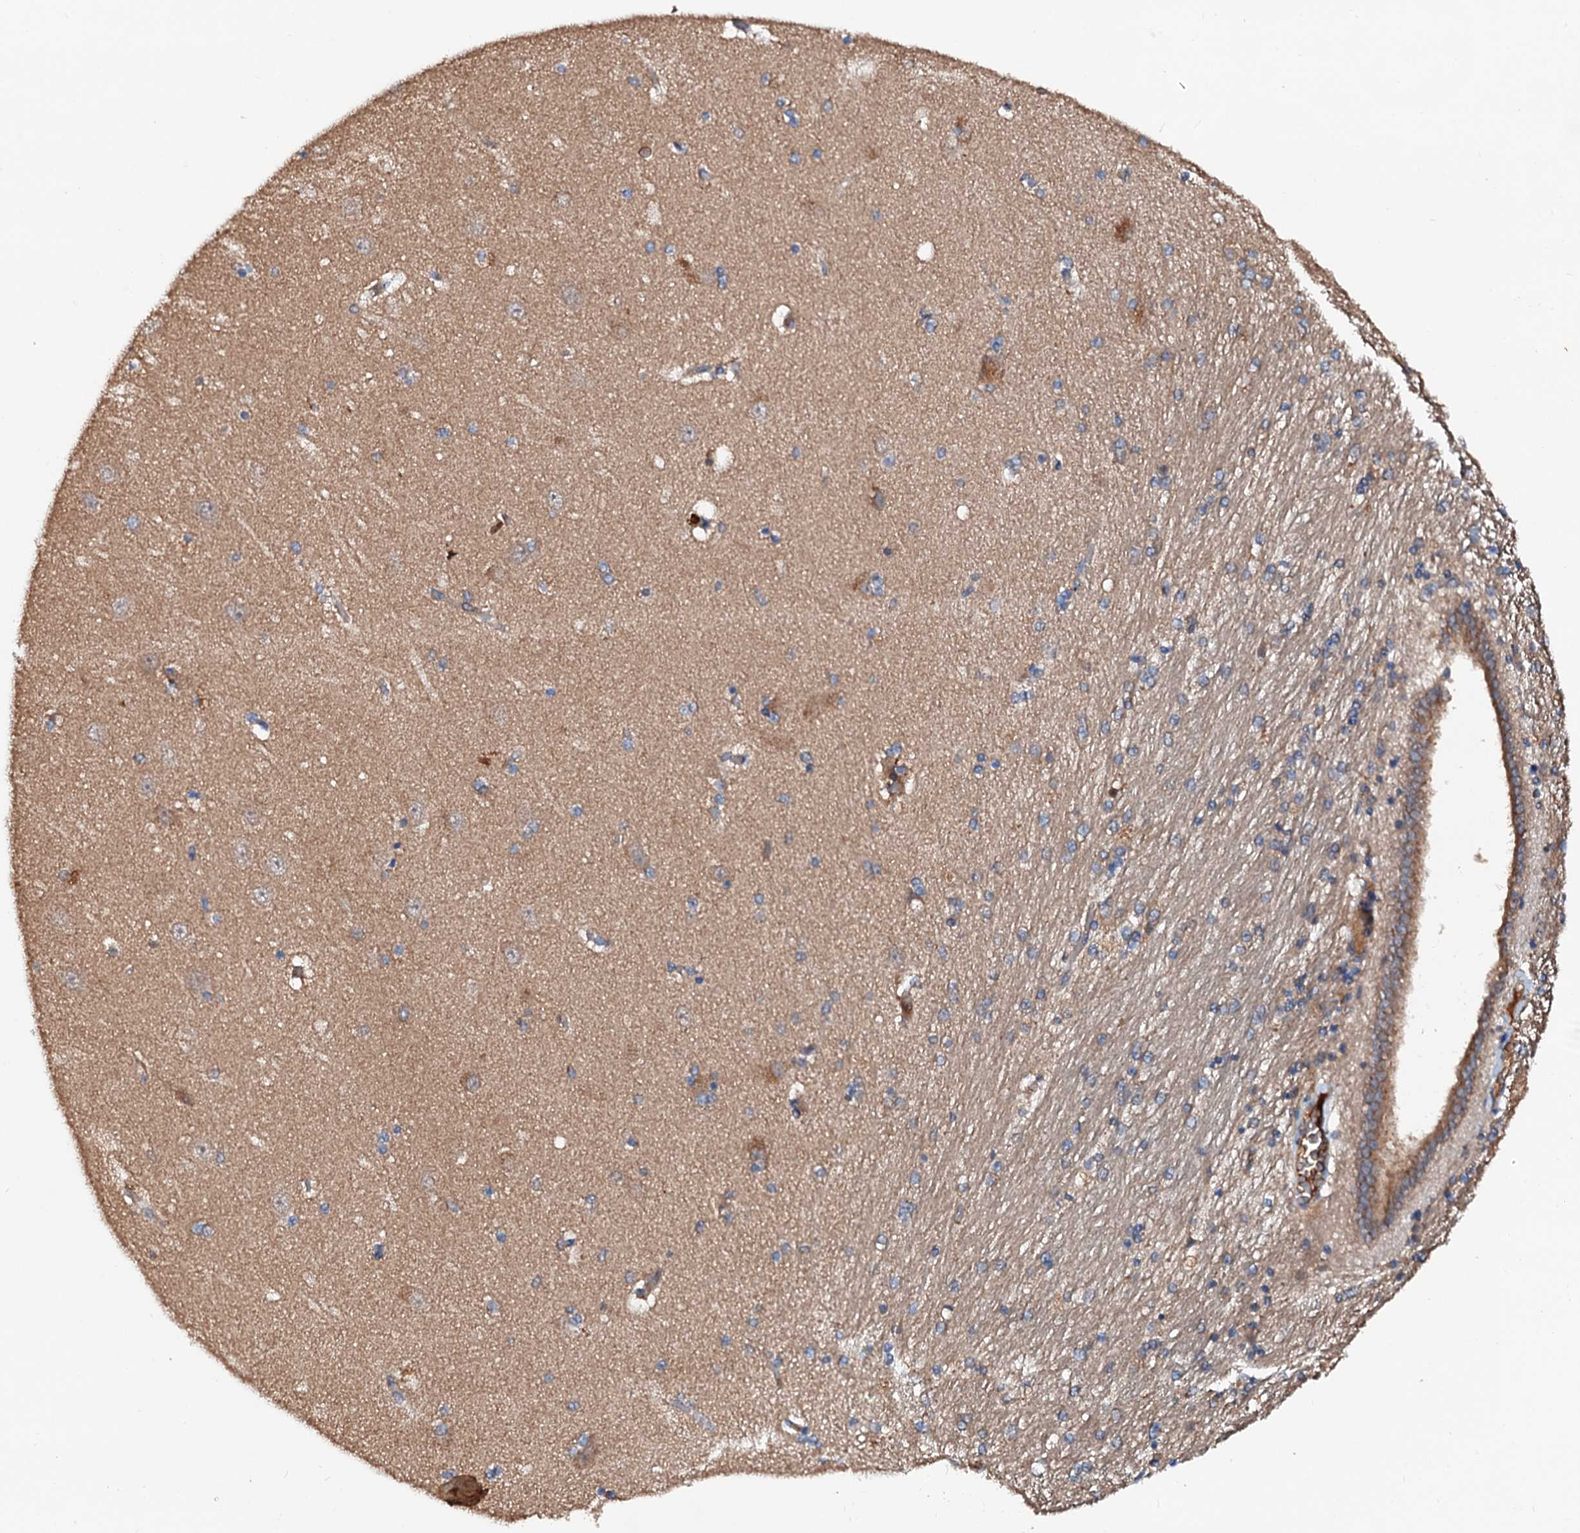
{"staining": {"intensity": "negative", "quantity": "none", "location": "none"}, "tissue": "hippocampus", "cell_type": "Glial cells", "image_type": "normal", "snomed": [{"axis": "morphology", "description": "Normal tissue, NOS"}, {"axis": "topography", "description": "Hippocampus"}], "caption": "Photomicrograph shows no protein positivity in glial cells of unremarkable hippocampus. Brightfield microscopy of IHC stained with DAB (brown) and hematoxylin (blue), captured at high magnification.", "gene": "EXTL1", "patient": {"sex": "female", "age": 54}}